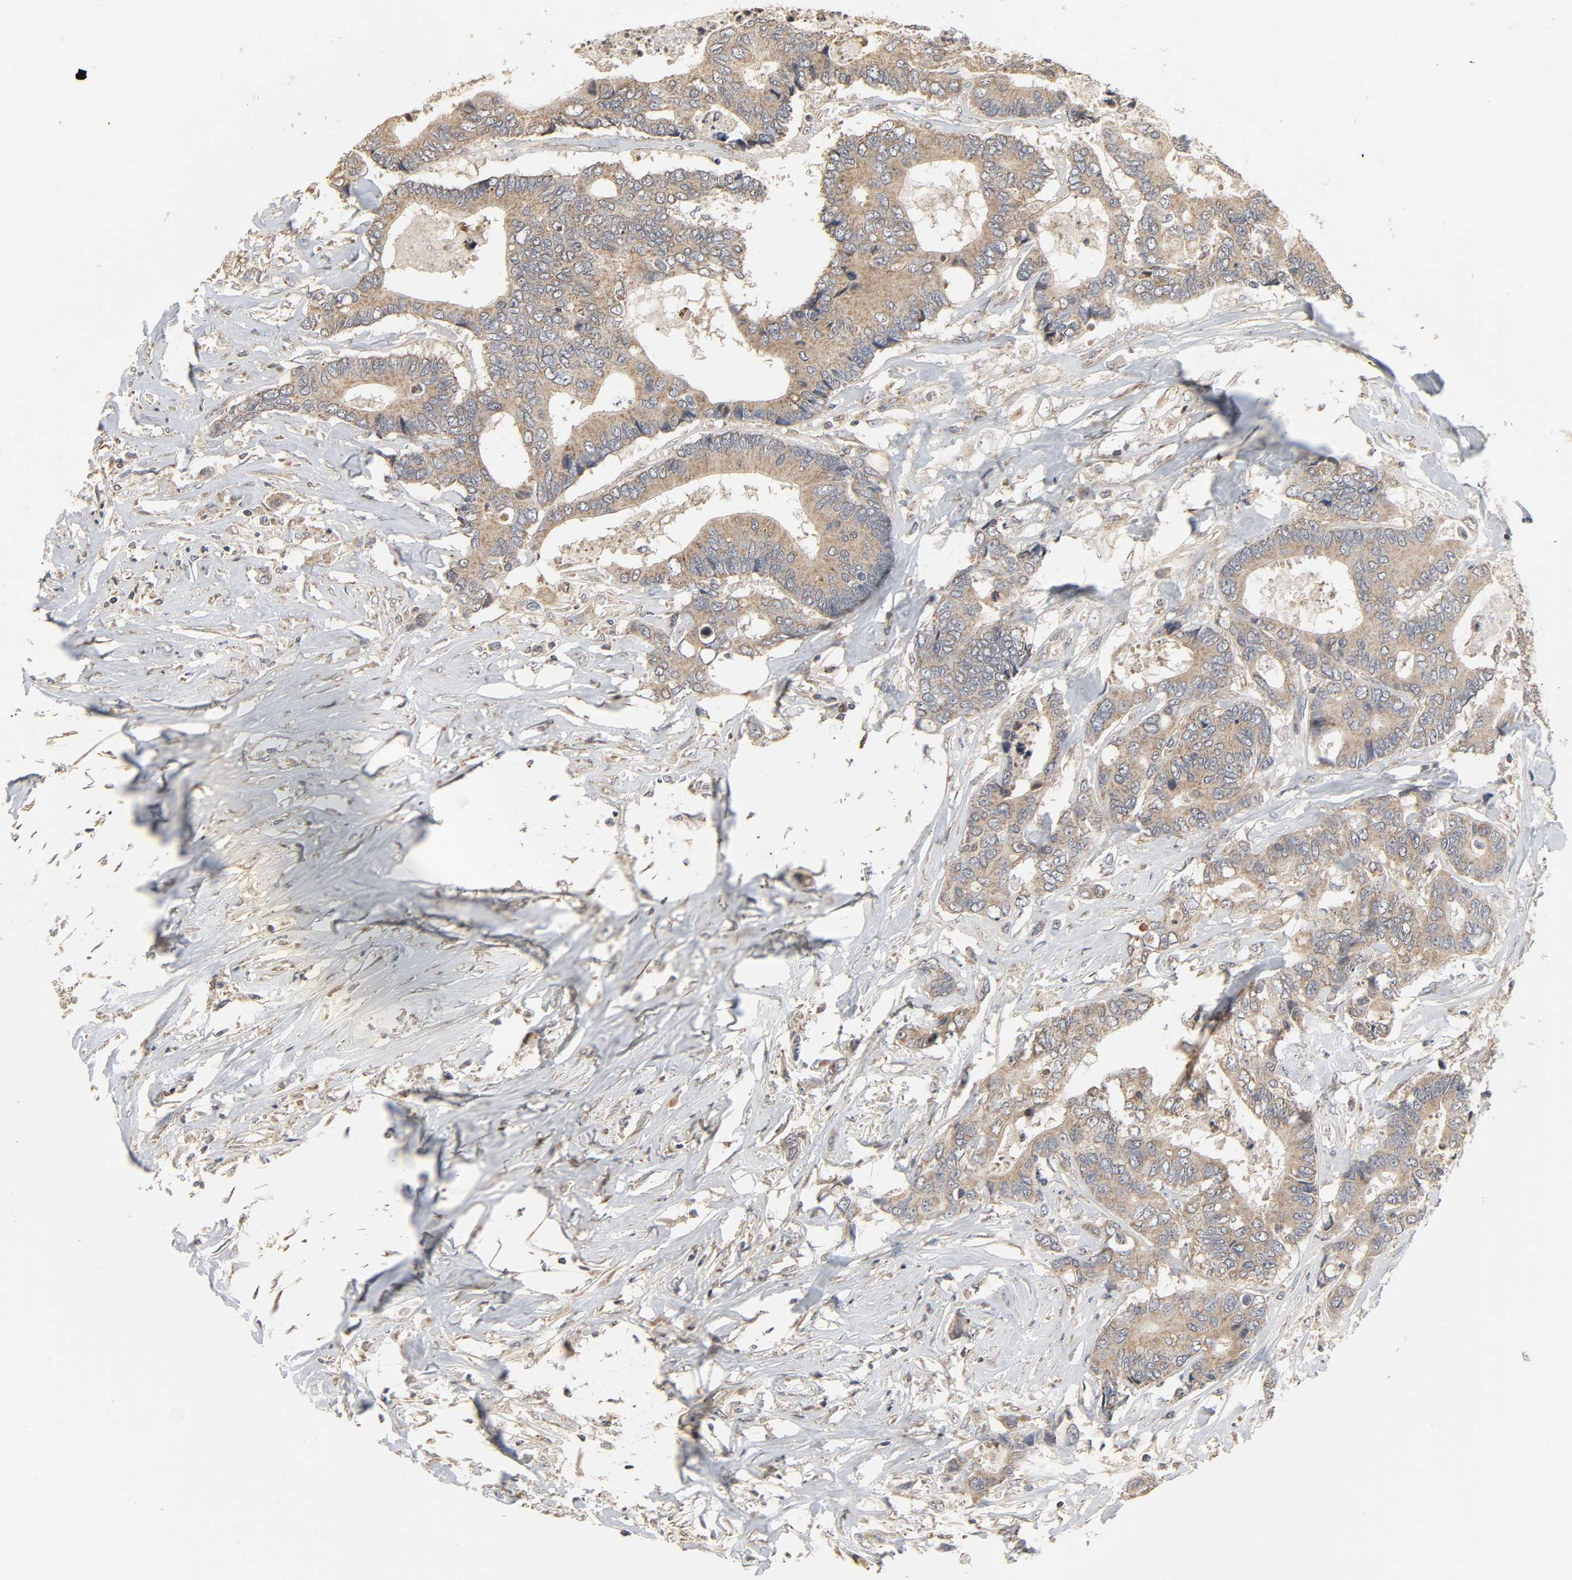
{"staining": {"intensity": "weak", "quantity": ">75%", "location": "cytoplasmic/membranous"}, "tissue": "colorectal cancer", "cell_type": "Tumor cells", "image_type": "cancer", "snomed": [{"axis": "morphology", "description": "Adenocarcinoma, NOS"}, {"axis": "topography", "description": "Rectum"}], "caption": "Adenocarcinoma (colorectal) tissue shows weak cytoplasmic/membranous expression in about >75% of tumor cells, visualized by immunohistochemistry.", "gene": "CLEC4E", "patient": {"sex": "male", "age": 55}}